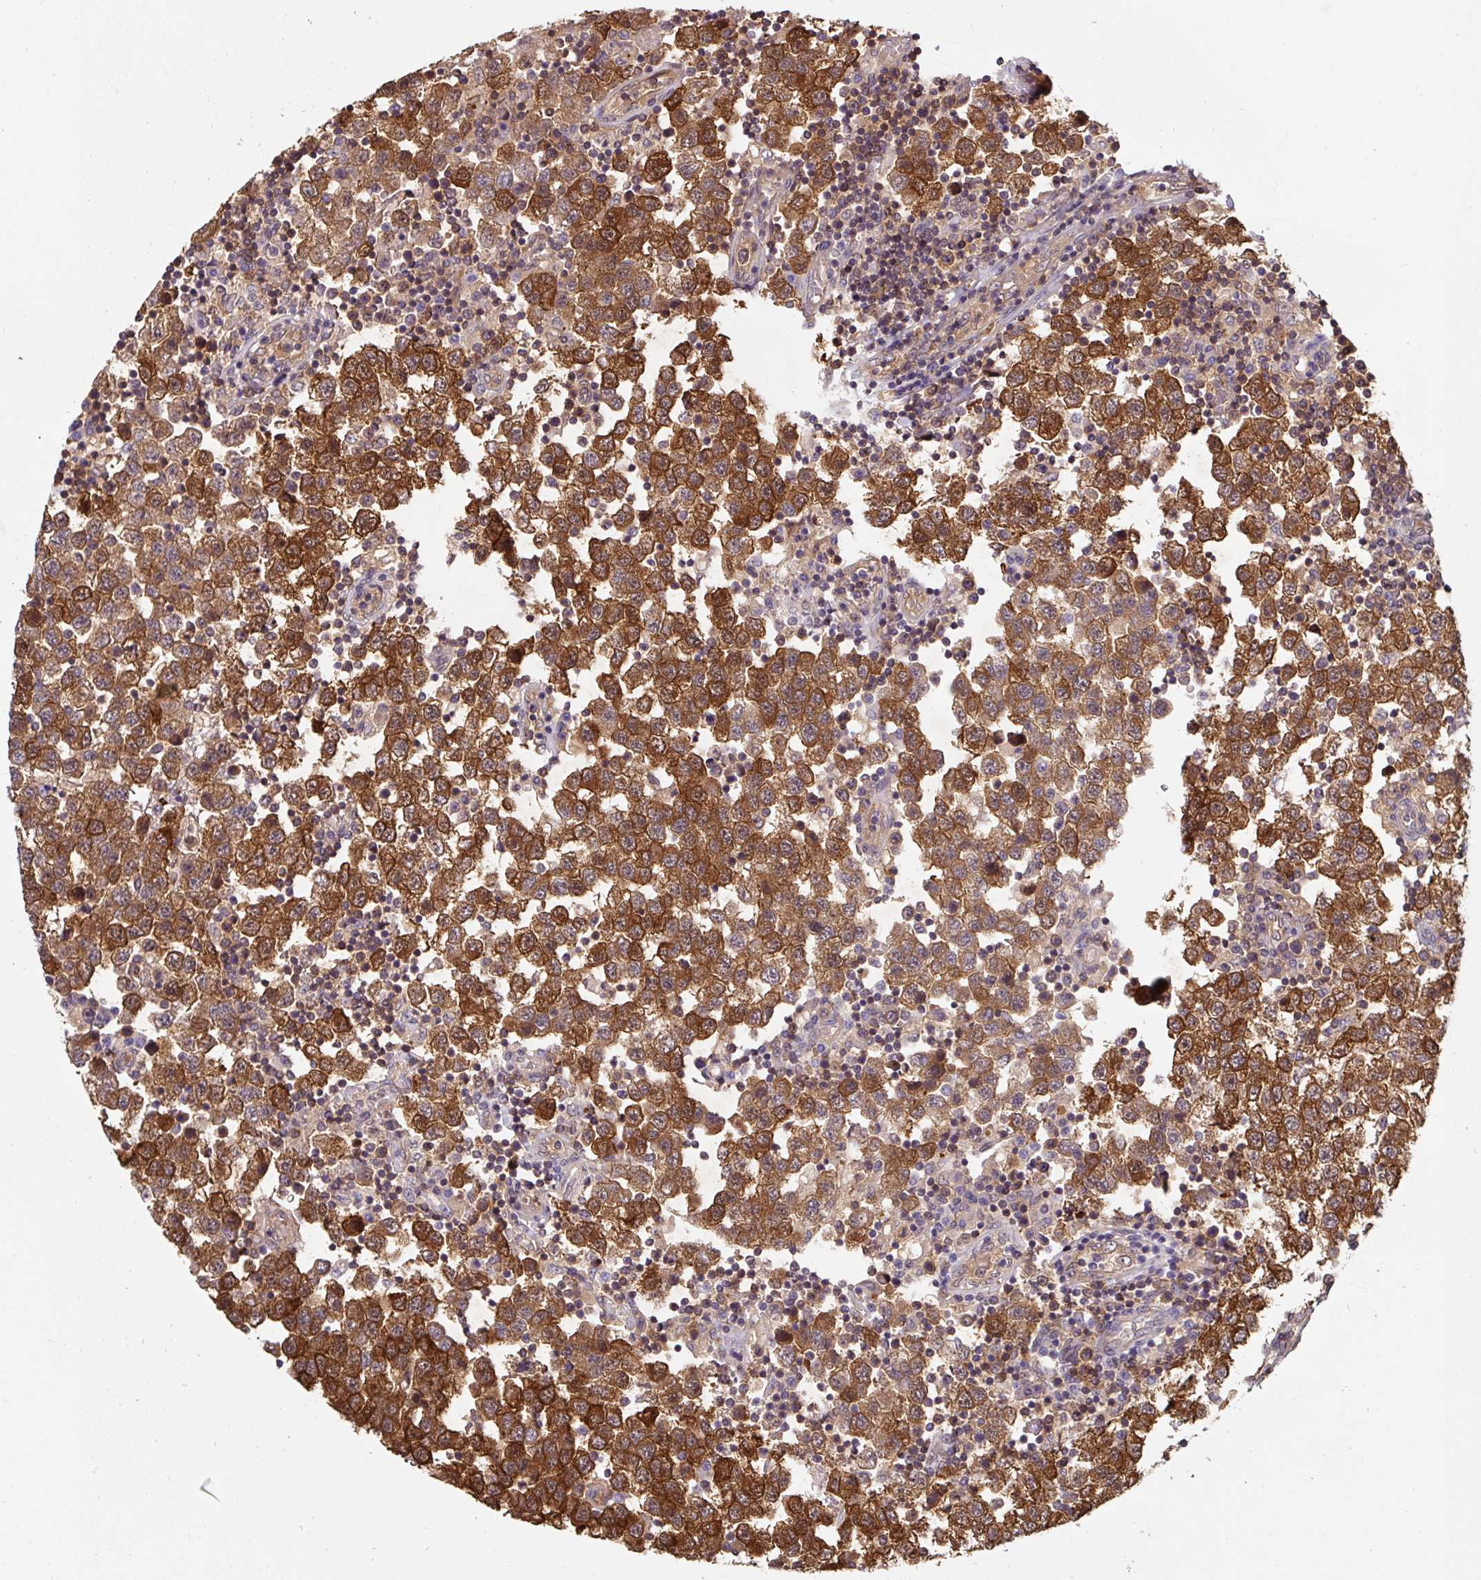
{"staining": {"intensity": "strong", "quantity": ">75%", "location": "cytoplasmic/membranous,nuclear"}, "tissue": "testis cancer", "cell_type": "Tumor cells", "image_type": "cancer", "snomed": [{"axis": "morphology", "description": "Seminoma, NOS"}, {"axis": "topography", "description": "Testis"}], "caption": "Testis cancer (seminoma) stained with DAB (3,3'-diaminobenzidine) IHC exhibits high levels of strong cytoplasmic/membranous and nuclear staining in about >75% of tumor cells.", "gene": "ST13", "patient": {"sex": "male", "age": 34}}